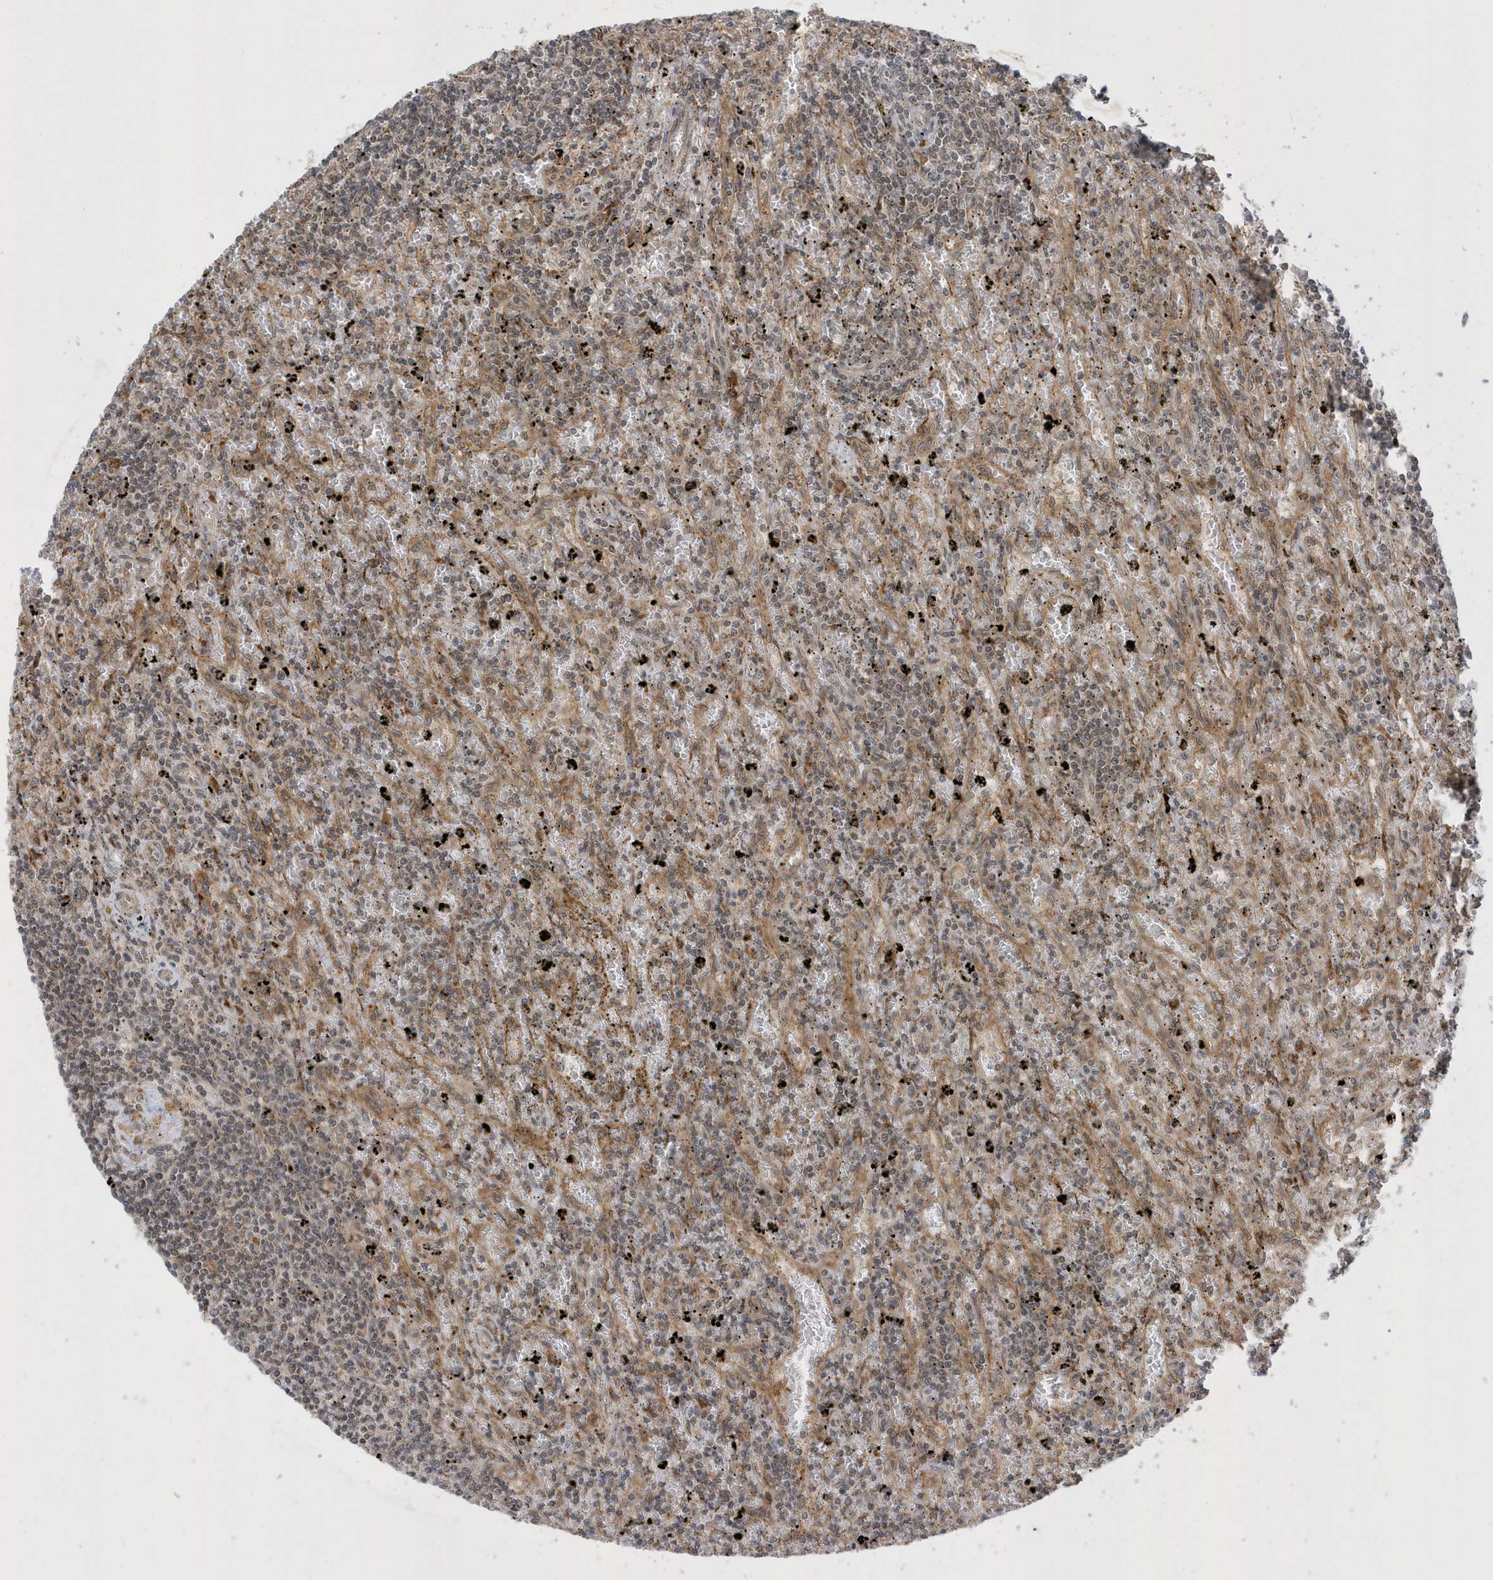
{"staining": {"intensity": "weak", "quantity": "25%-75%", "location": "cytoplasmic/membranous"}, "tissue": "lymphoma", "cell_type": "Tumor cells", "image_type": "cancer", "snomed": [{"axis": "morphology", "description": "Malignant lymphoma, non-Hodgkin's type, Low grade"}, {"axis": "topography", "description": "Spleen"}], "caption": "Protein expression analysis of human low-grade malignant lymphoma, non-Hodgkin's type reveals weak cytoplasmic/membranous expression in approximately 25%-75% of tumor cells.", "gene": "METTL21A", "patient": {"sex": "male", "age": 76}}